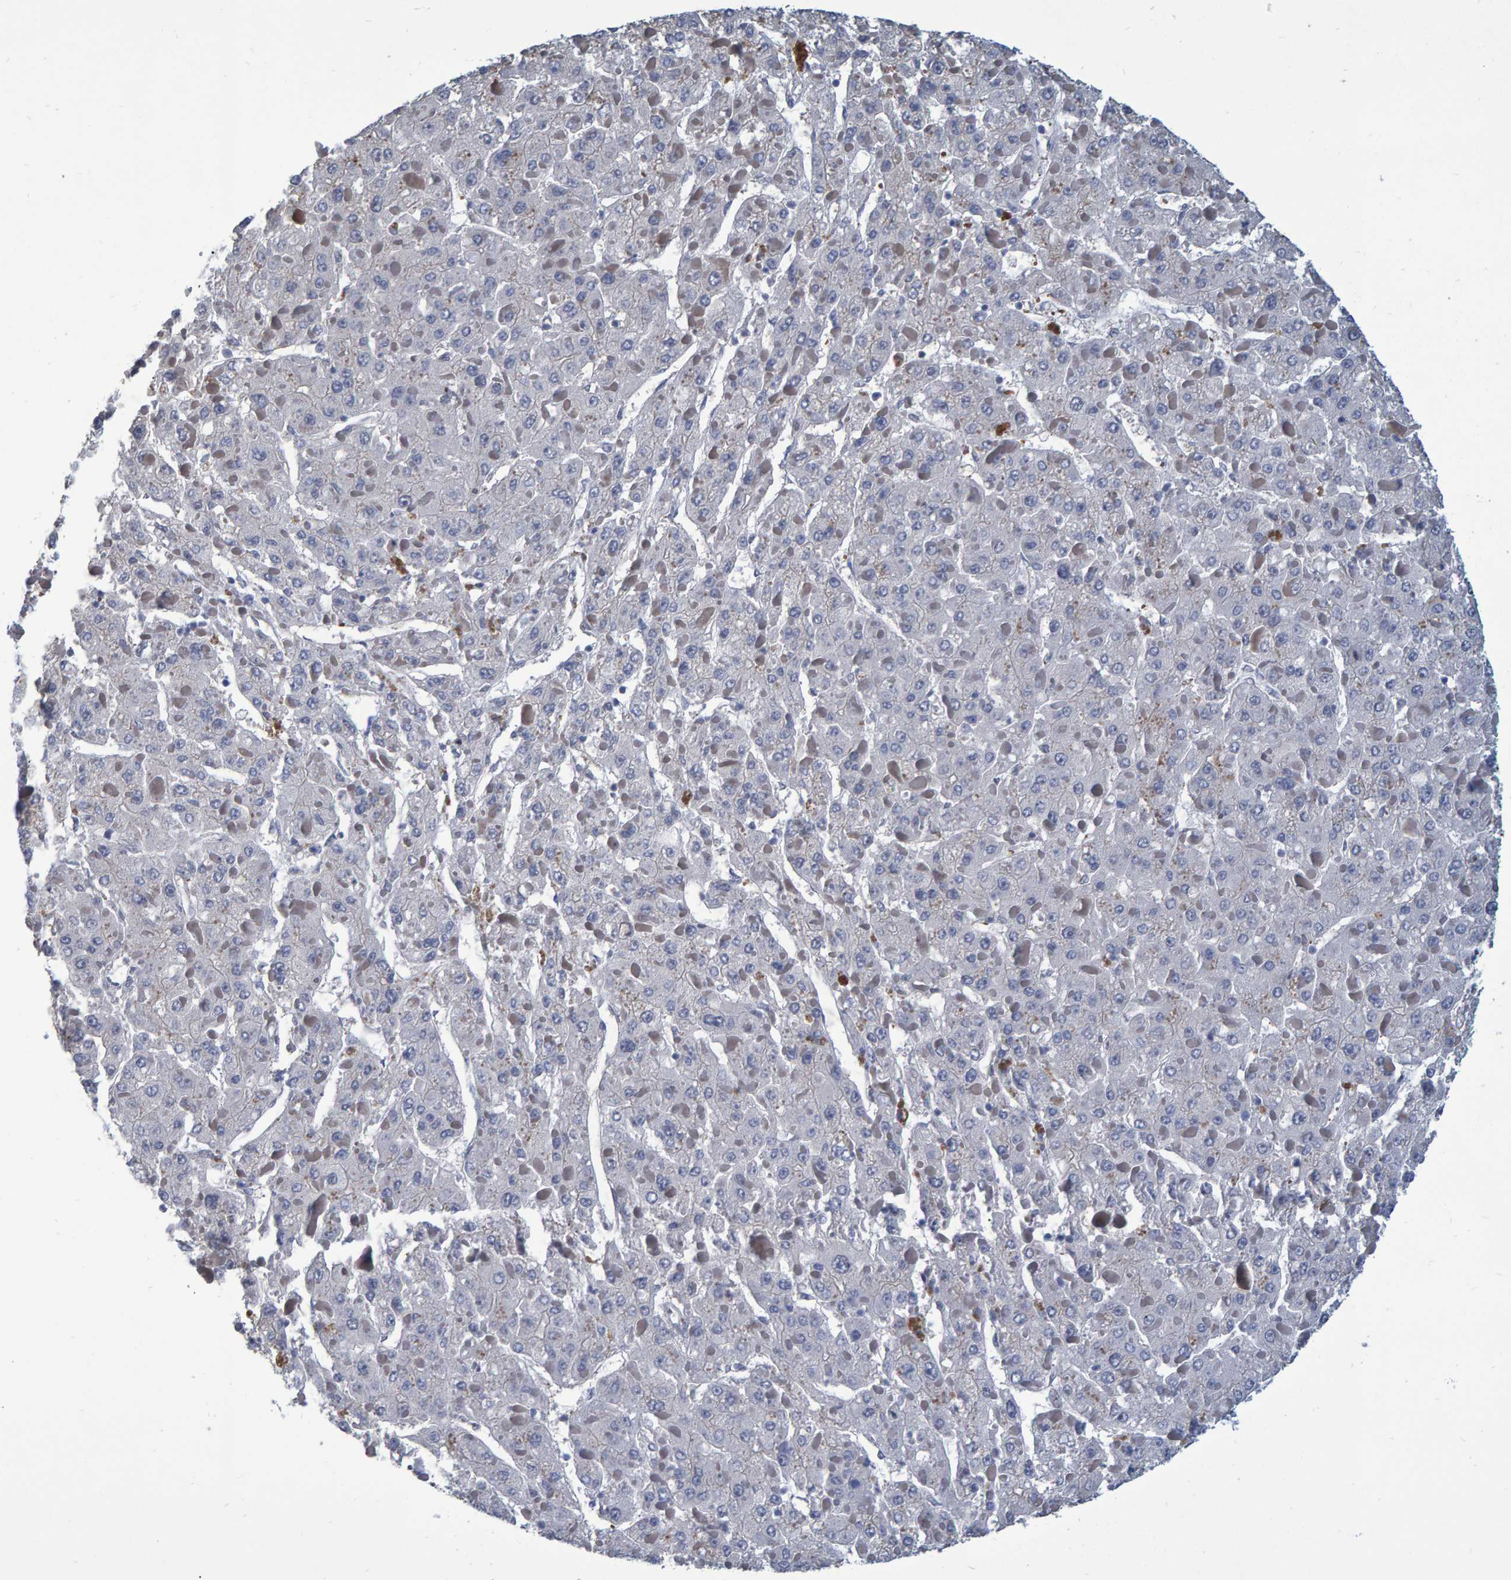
{"staining": {"intensity": "negative", "quantity": "none", "location": "none"}, "tissue": "liver cancer", "cell_type": "Tumor cells", "image_type": "cancer", "snomed": [{"axis": "morphology", "description": "Carcinoma, Hepatocellular, NOS"}, {"axis": "topography", "description": "Liver"}], "caption": "An image of liver cancer stained for a protein shows no brown staining in tumor cells.", "gene": "QKI", "patient": {"sex": "female", "age": 73}}